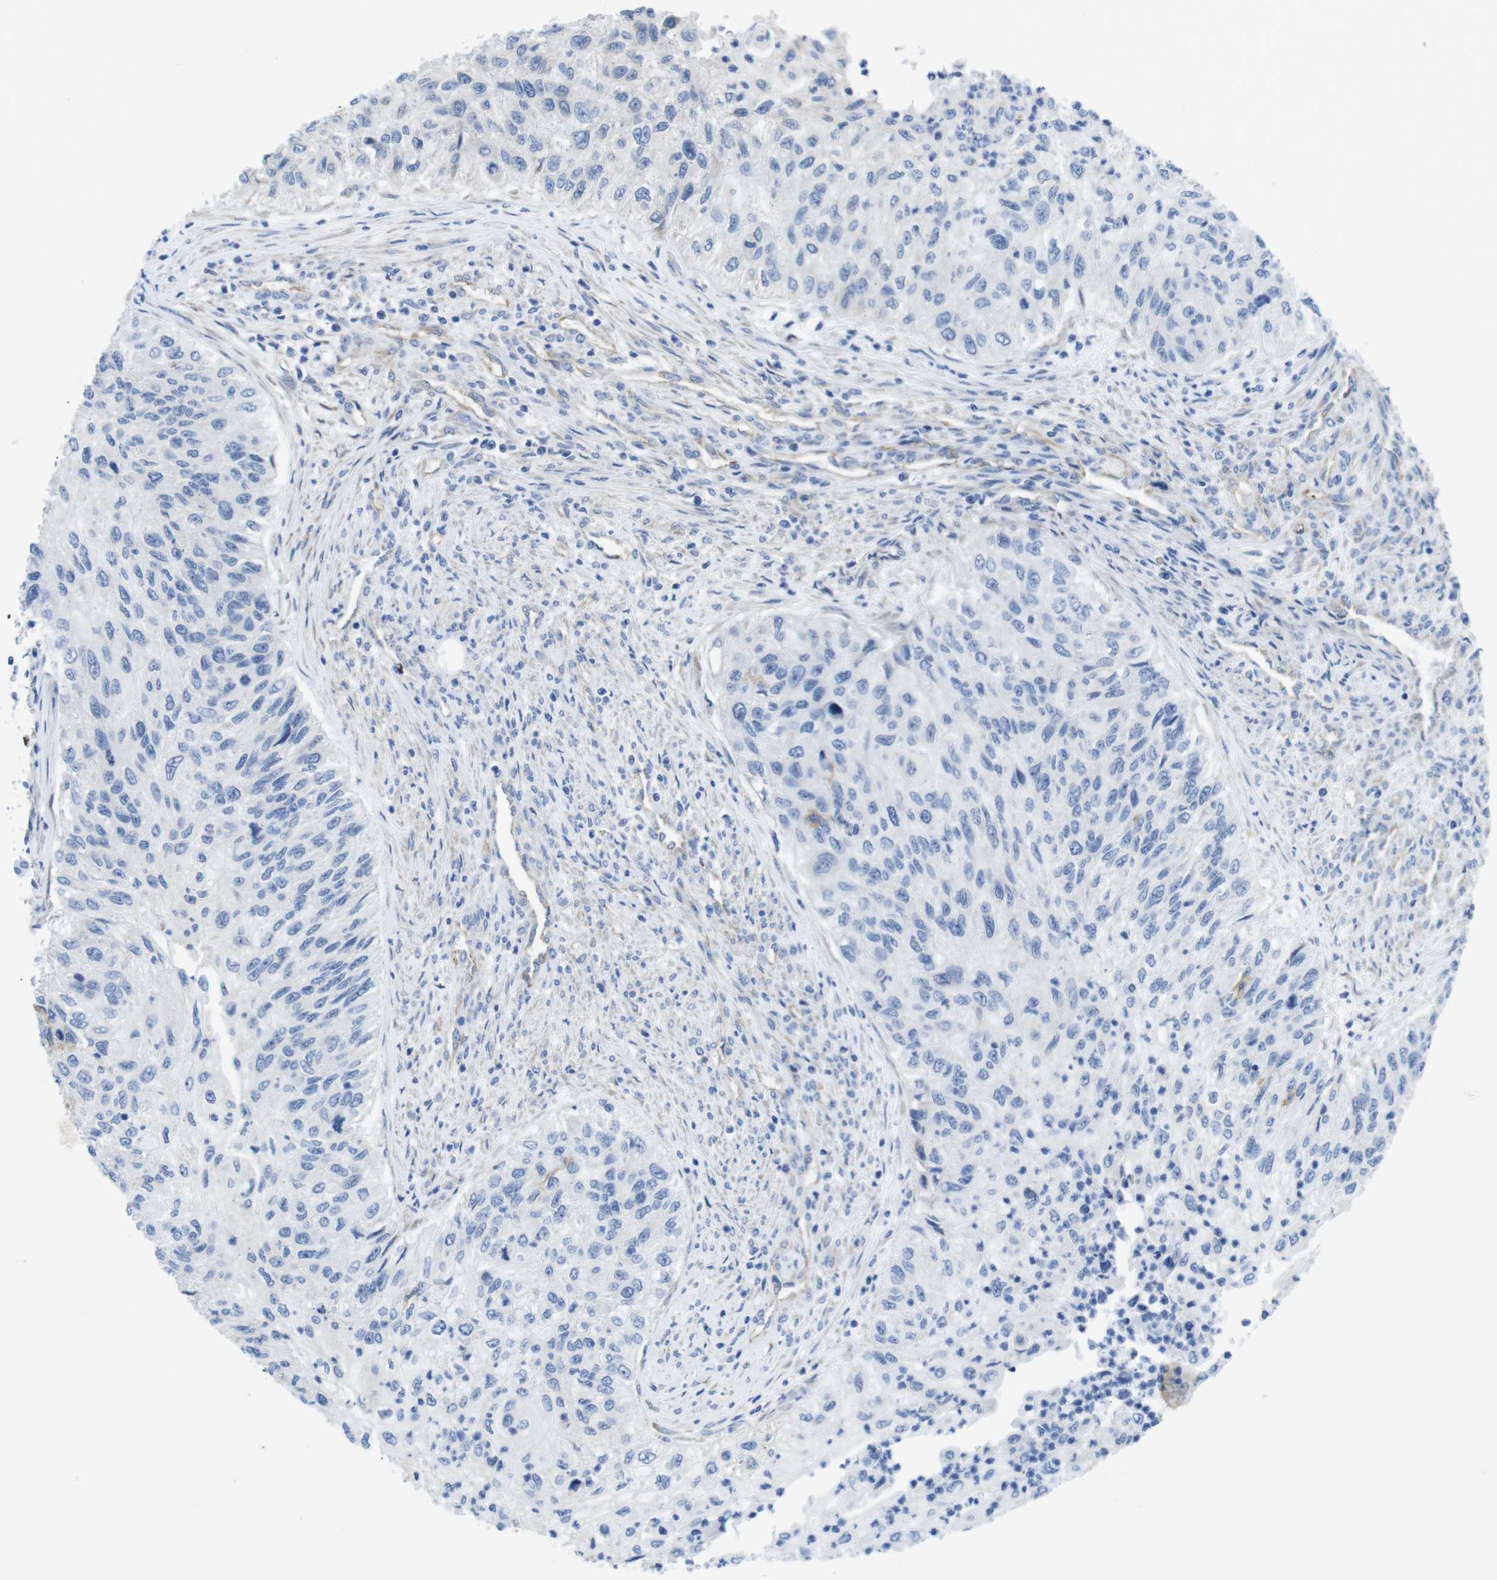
{"staining": {"intensity": "negative", "quantity": "none", "location": "none"}, "tissue": "urothelial cancer", "cell_type": "Tumor cells", "image_type": "cancer", "snomed": [{"axis": "morphology", "description": "Urothelial carcinoma, High grade"}, {"axis": "topography", "description": "Urinary bladder"}], "caption": "Urothelial cancer stained for a protein using IHC demonstrates no expression tumor cells.", "gene": "CDH8", "patient": {"sex": "female", "age": 60}}